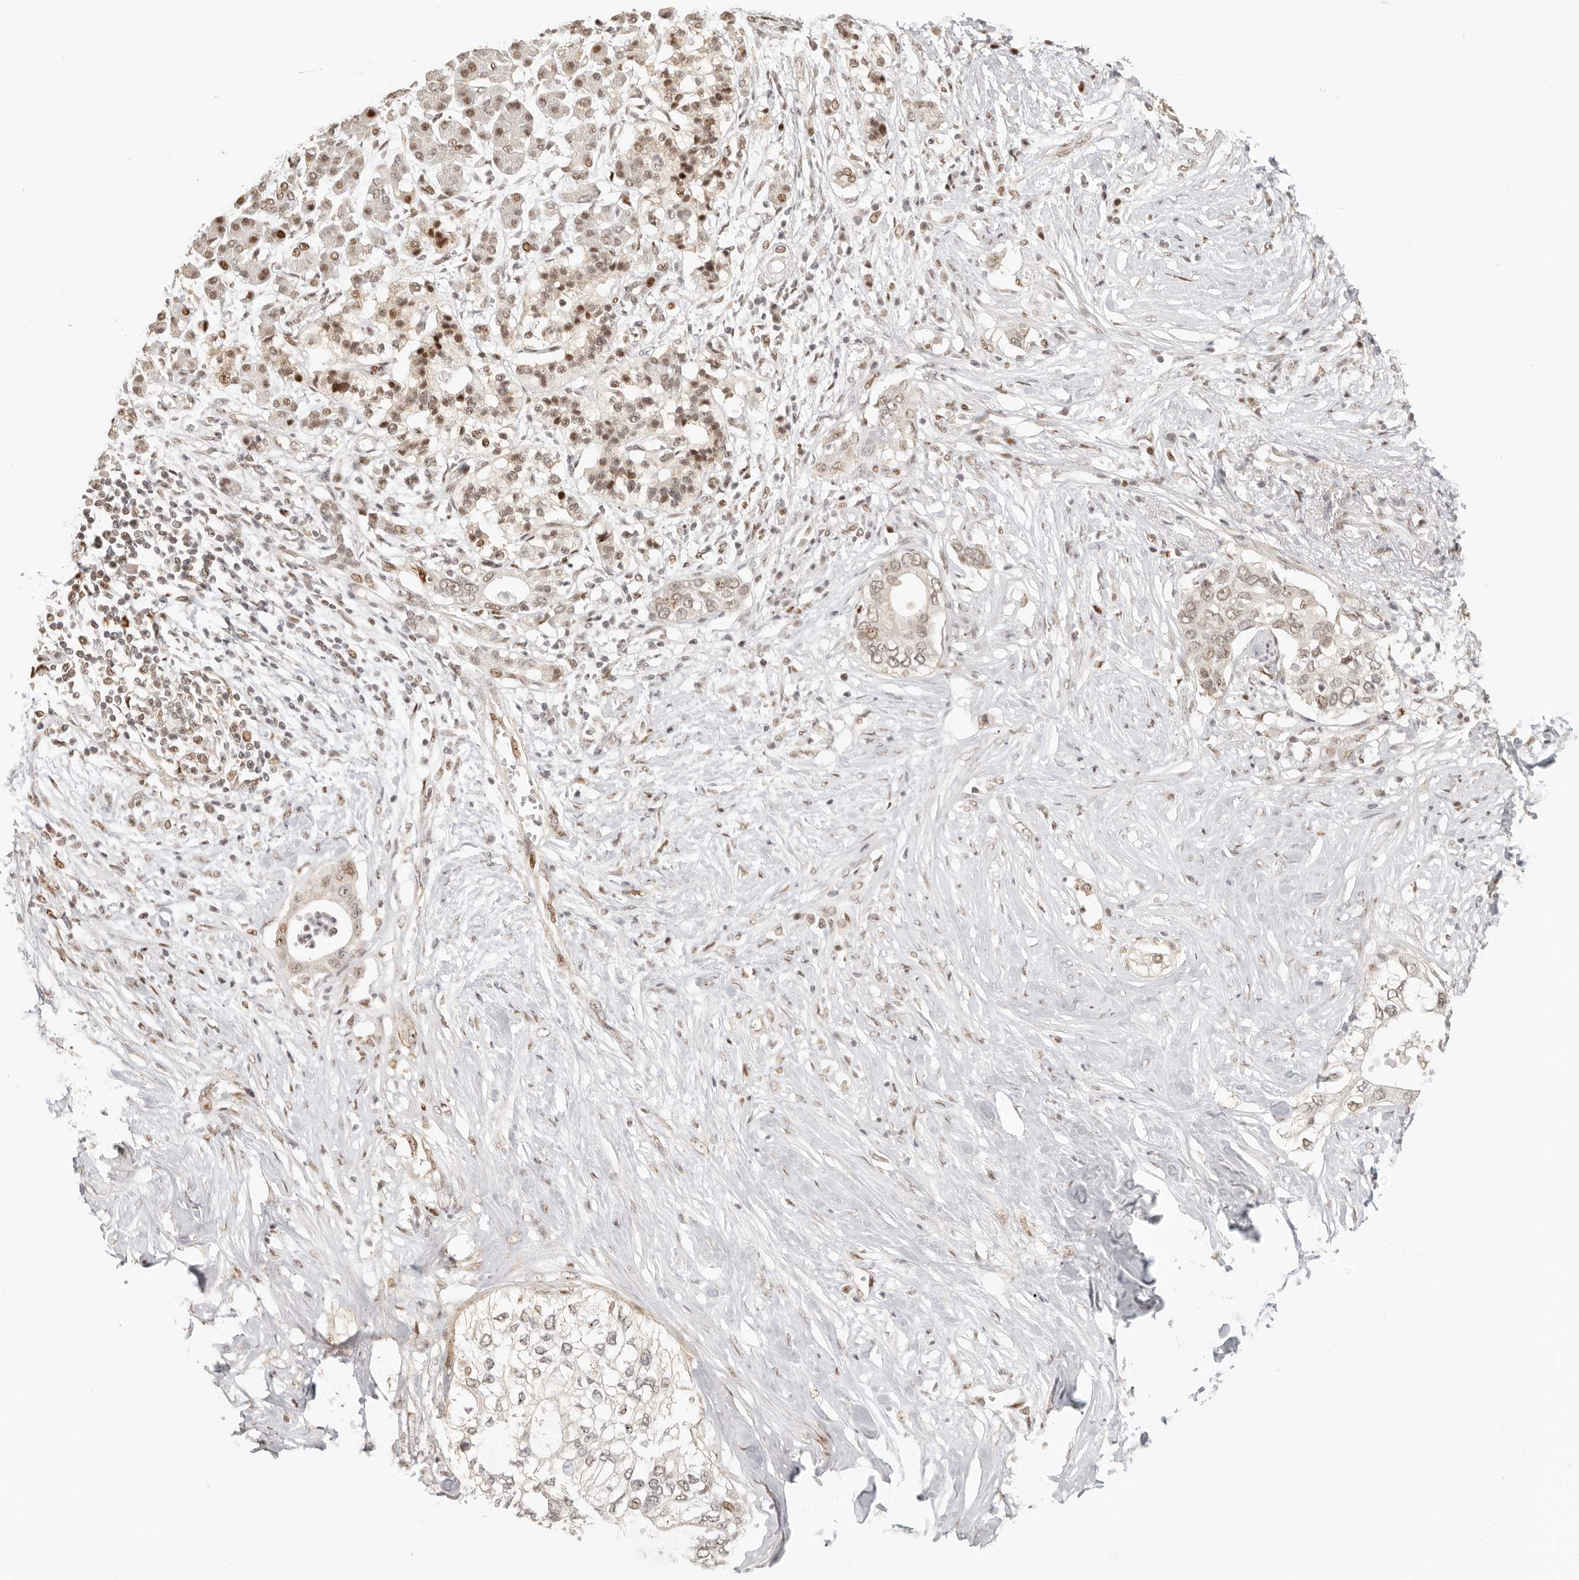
{"staining": {"intensity": "weak", "quantity": ">75%", "location": "nuclear"}, "tissue": "pancreatic cancer", "cell_type": "Tumor cells", "image_type": "cancer", "snomed": [{"axis": "morphology", "description": "Normal tissue, NOS"}, {"axis": "morphology", "description": "Adenocarcinoma, NOS"}, {"axis": "topography", "description": "Pancreas"}, {"axis": "topography", "description": "Peripheral nerve tissue"}], "caption": "Immunohistochemistry staining of adenocarcinoma (pancreatic), which displays low levels of weak nuclear positivity in about >75% of tumor cells indicating weak nuclear protein expression. The staining was performed using DAB (3,3'-diaminobenzidine) (brown) for protein detection and nuclei were counterstained in hematoxylin (blue).", "gene": "GPBP1L1", "patient": {"sex": "male", "age": 59}}